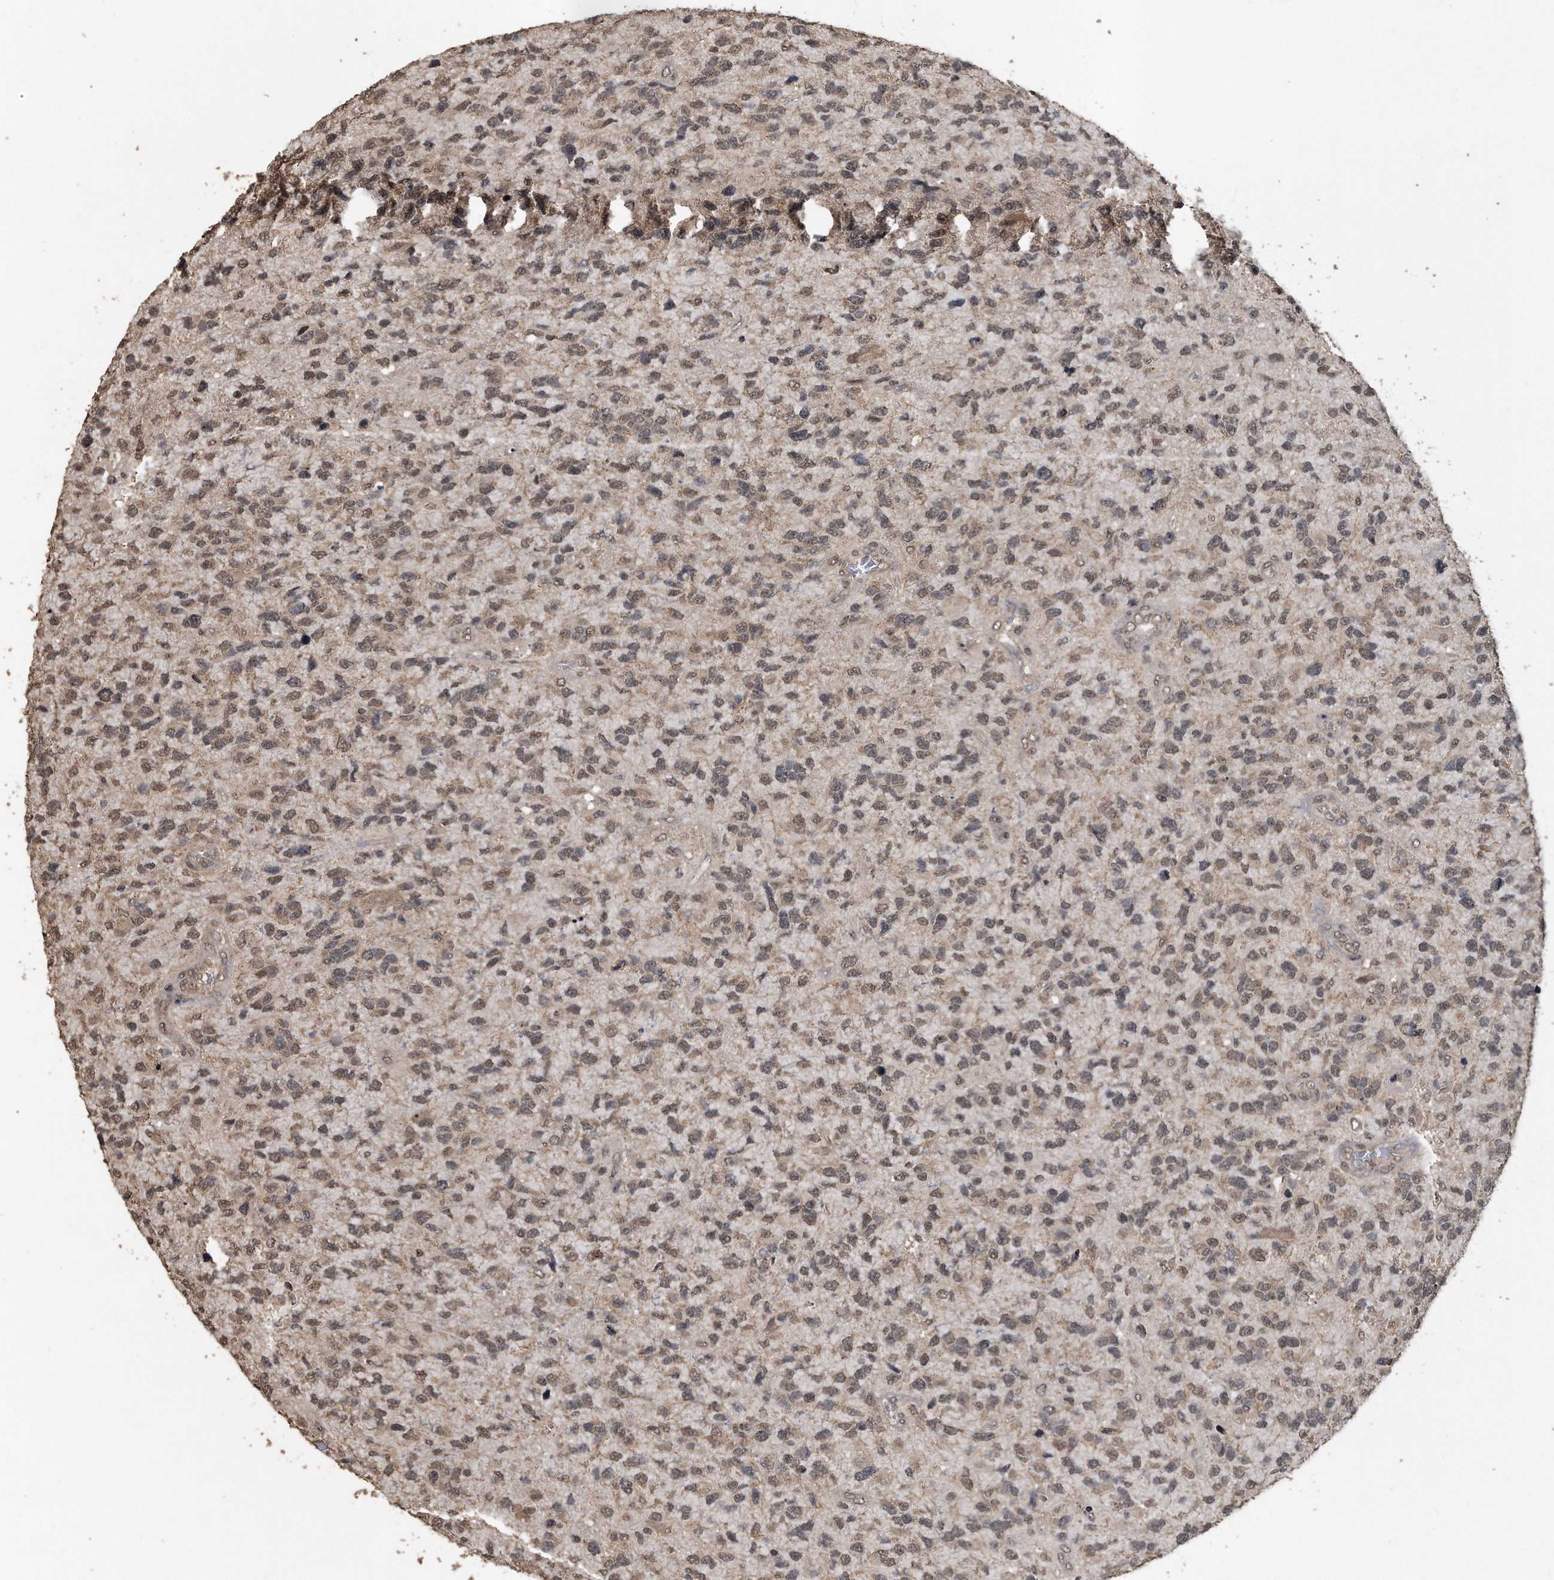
{"staining": {"intensity": "weak", "quantity": "25%-75%", "location": "nuclear"}, "tissue": "glioma", "cell_type": "Tumor cells", "image_type": "cancer", "snomed": [{"axis": "morphology", "description": "Glioma, malignant, High grade"}, {"axis": "topography", "description": "Brain"}], "caption": "Glioma stained with a protein marker displays weak staining in tumor cells.", "gene": "CRYZL1", "patient": {"sex": "female", "age": 58}}